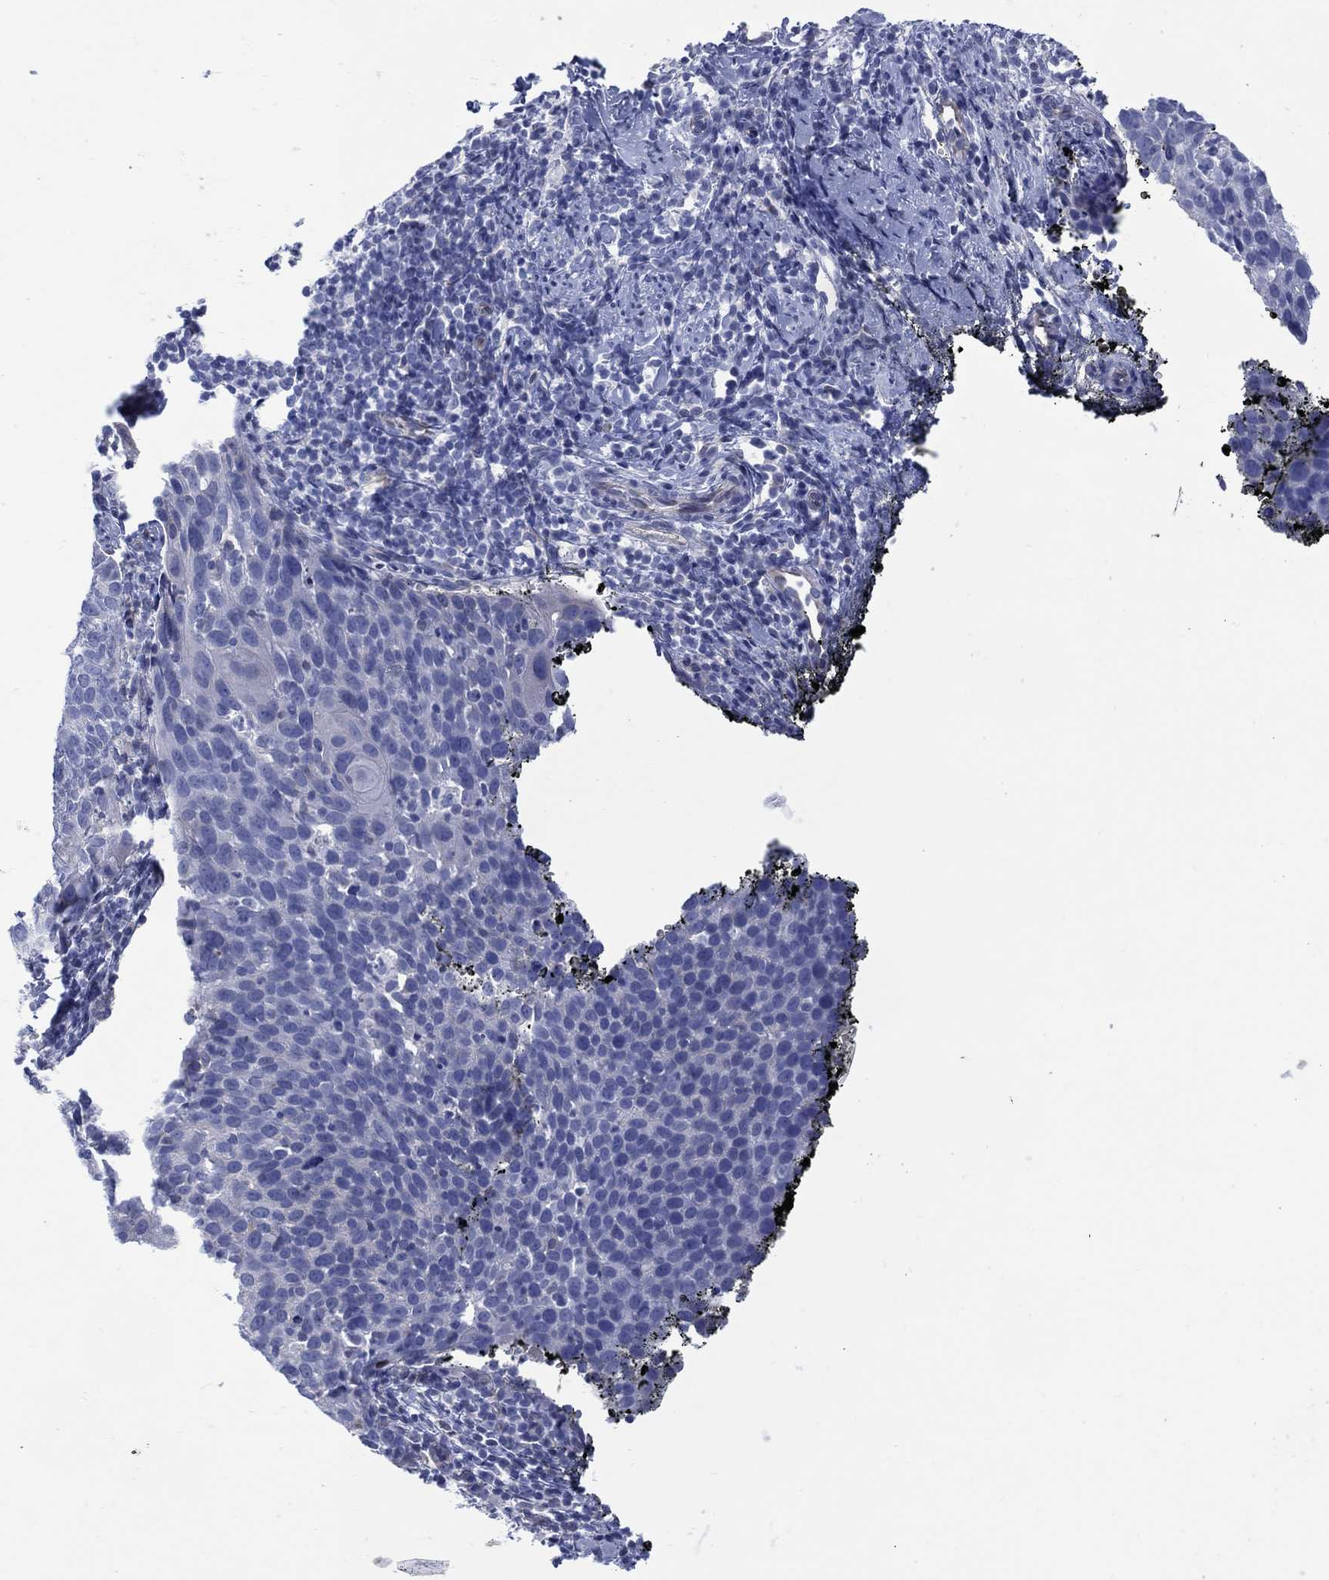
{"staining": {"intensity": "negative", "quantity": "none", "location": "none"}, "tissue": "cervical cancer", "cell_type": "Tumor cells", "image_type": "cancer", "snomed": [{"axis": "morphology", "description": "Squamous cell carcinoma, NOS"}, {"axis": "topography", "description": "Cervix"}], "caption": "Cervical cancer (squamous cell carcinoma) was stained to show a protein in brown. There is no significant staining in tumor cells.", "gene": "DDI1", "patient": {"sex": "female", "age": 54}}